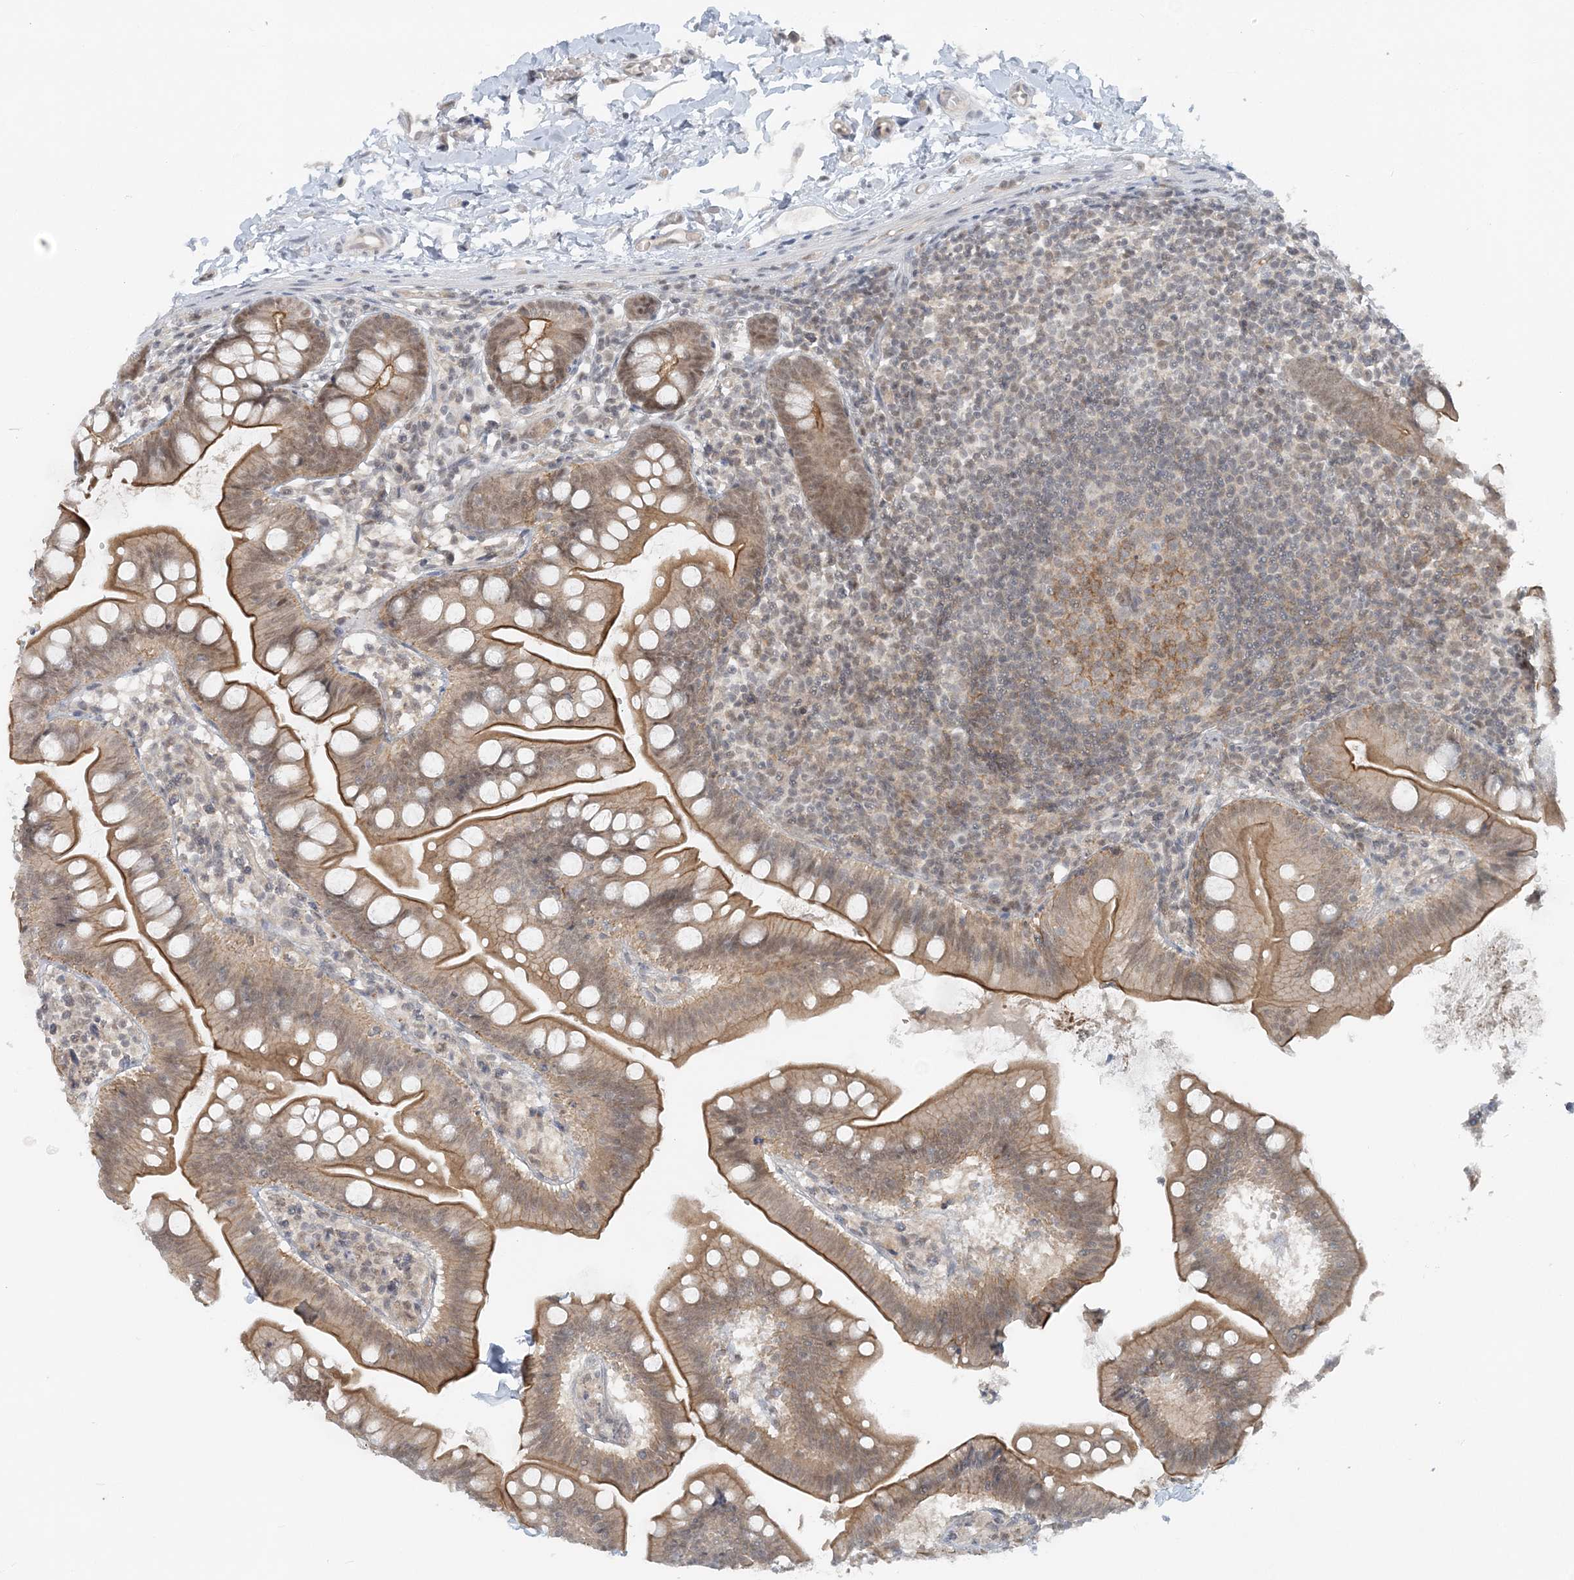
{"staining": {"intensity": "strong", "quantity": "25%-75%", "location": "cytoplasmic/membranous"}, "tissue": "small intestine", "cell_type": "Glandular cells", "image_type": "normal", "snomed": [{"axis": "morphology", "description": "Normal tissue, NOS"}, {"axis": "topography", "description": "Small intestine"}], "caption": "The micrograph reveals staining of unremarkable small intestine, revealing strong cytoplasmic/membranous protein staining (brown color) within glandular cells. The staining was performed using DAB (3,3'-diaminobenzidine), with brown indicating positive protein expression. Nuclei are stained blue with hematoxylin.", "gene": "ATP11A", "patient": {"sex": "male", "age": 7}}